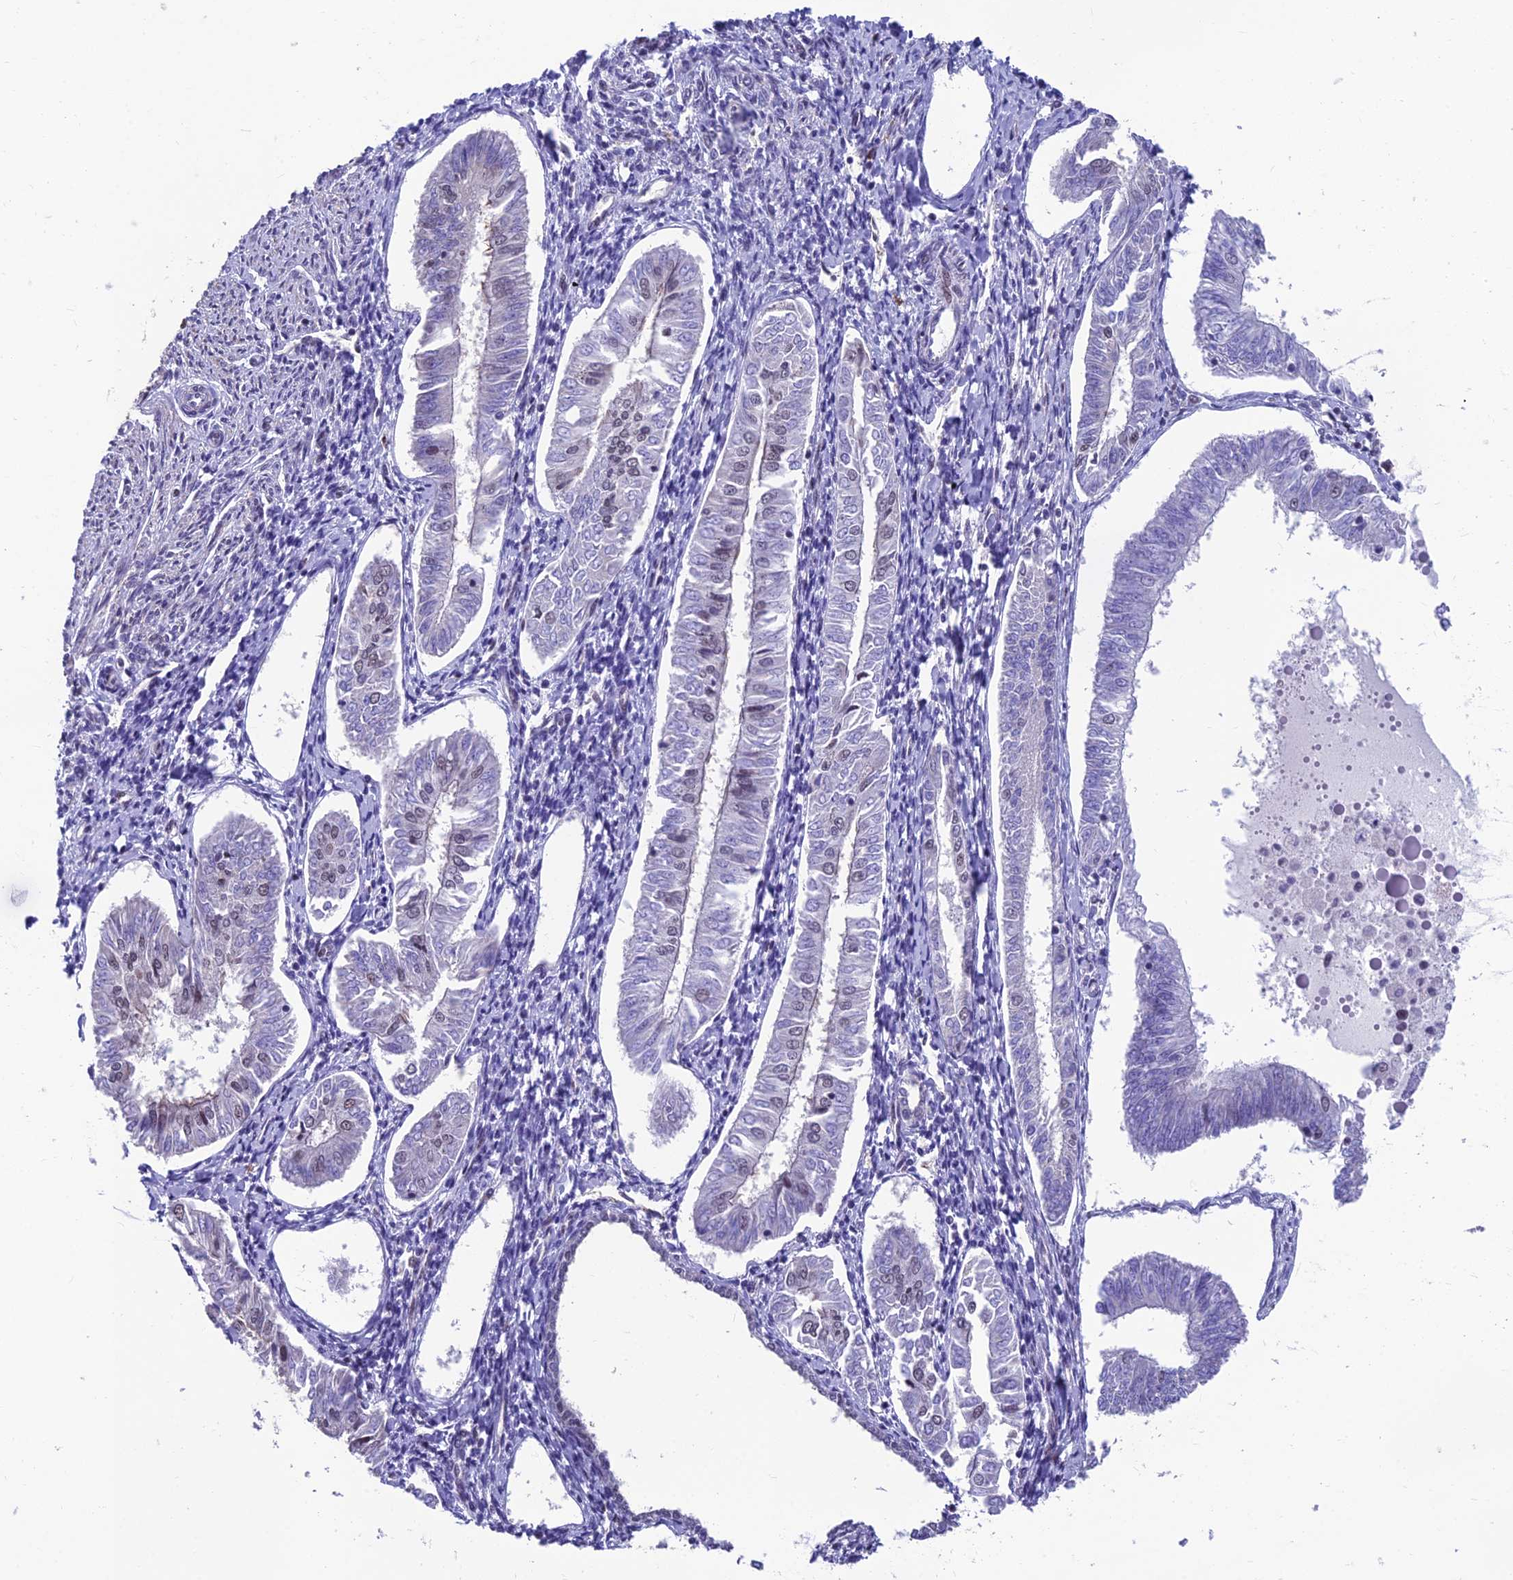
{"staining": {"intensity": "weak", "quantity": "<25%", "location": "nuclear"}, "tissue": "endometrial cancer", "cell_type": "Tumor cells", "image_type": "cancer", "snomed": [{"axis": "morphology", "description": "Adenocarcinoma, NOS"}, {"axis": "topography", "description": "Endometrium"}], "caption": "High magnification brightfield microscopy of endometrial cancer (adenocarcinoma) stained with DAB (3,3'-diaminobenzidine) (brown) and counterstained with hematoxylin (blue): tumor cells show no significant staining.", "gene": "KIAA1191", "patient": {"sex": "female", "age": 58}}